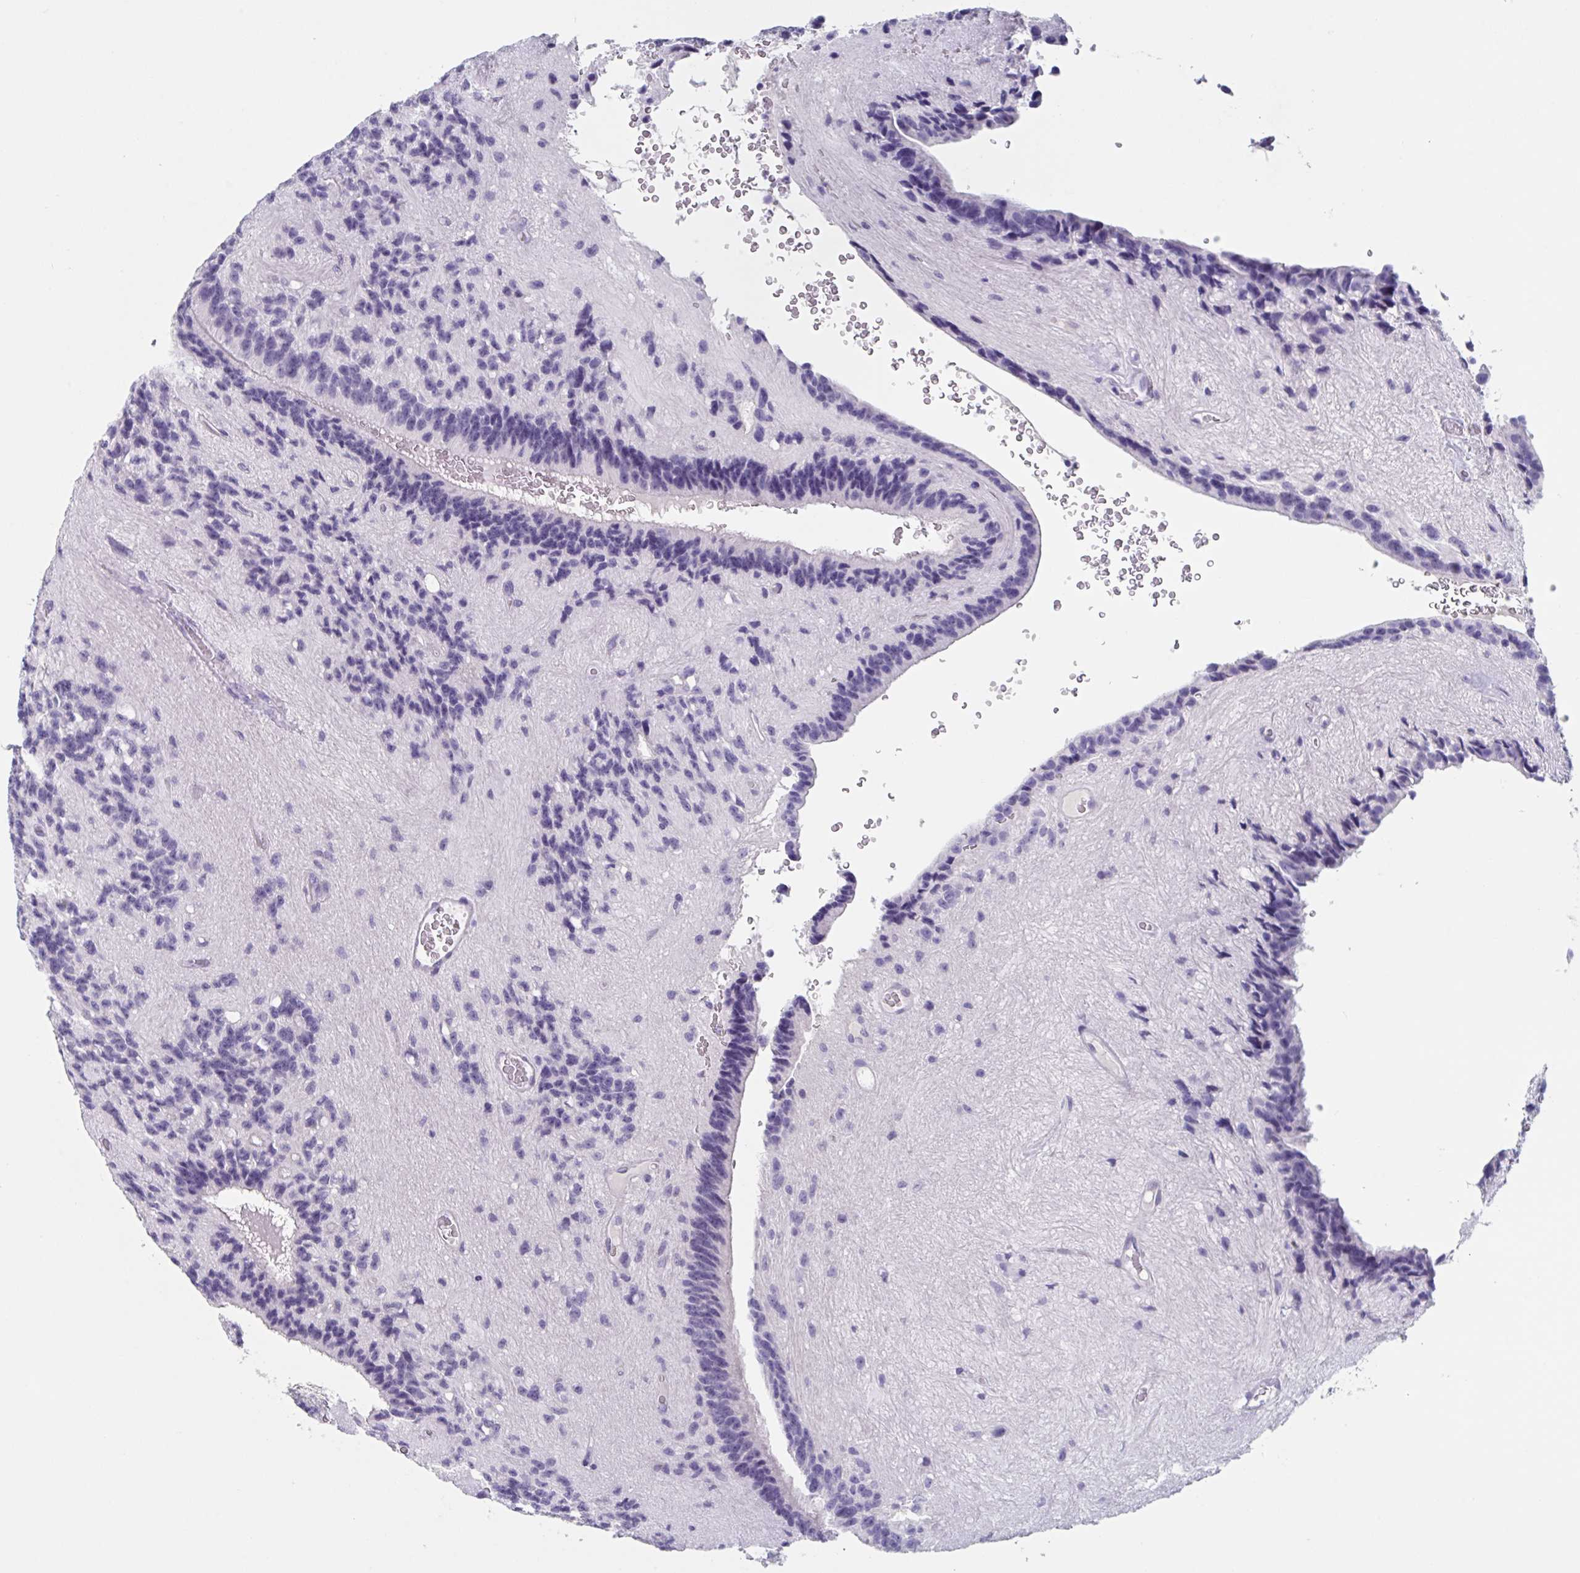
{"staining": {"intensity": "negative", "quantity": "none", "location": "none"}, "tissue": "glioma", "cell_type": "Tumor cells", "image_type": "cancer", "snomed": [{"axis": "morphology", "description": "Glioma, malignant, Low grade"}, {"axis": "topography", "description": "Brain"}], "caption": "Malignant glioma (low-grade) was stained to show a protein in brown. There is no significant positivity in tumor cells.", "gene": "NDUFC2", "patient": {"sex": "male", "age": 31}}